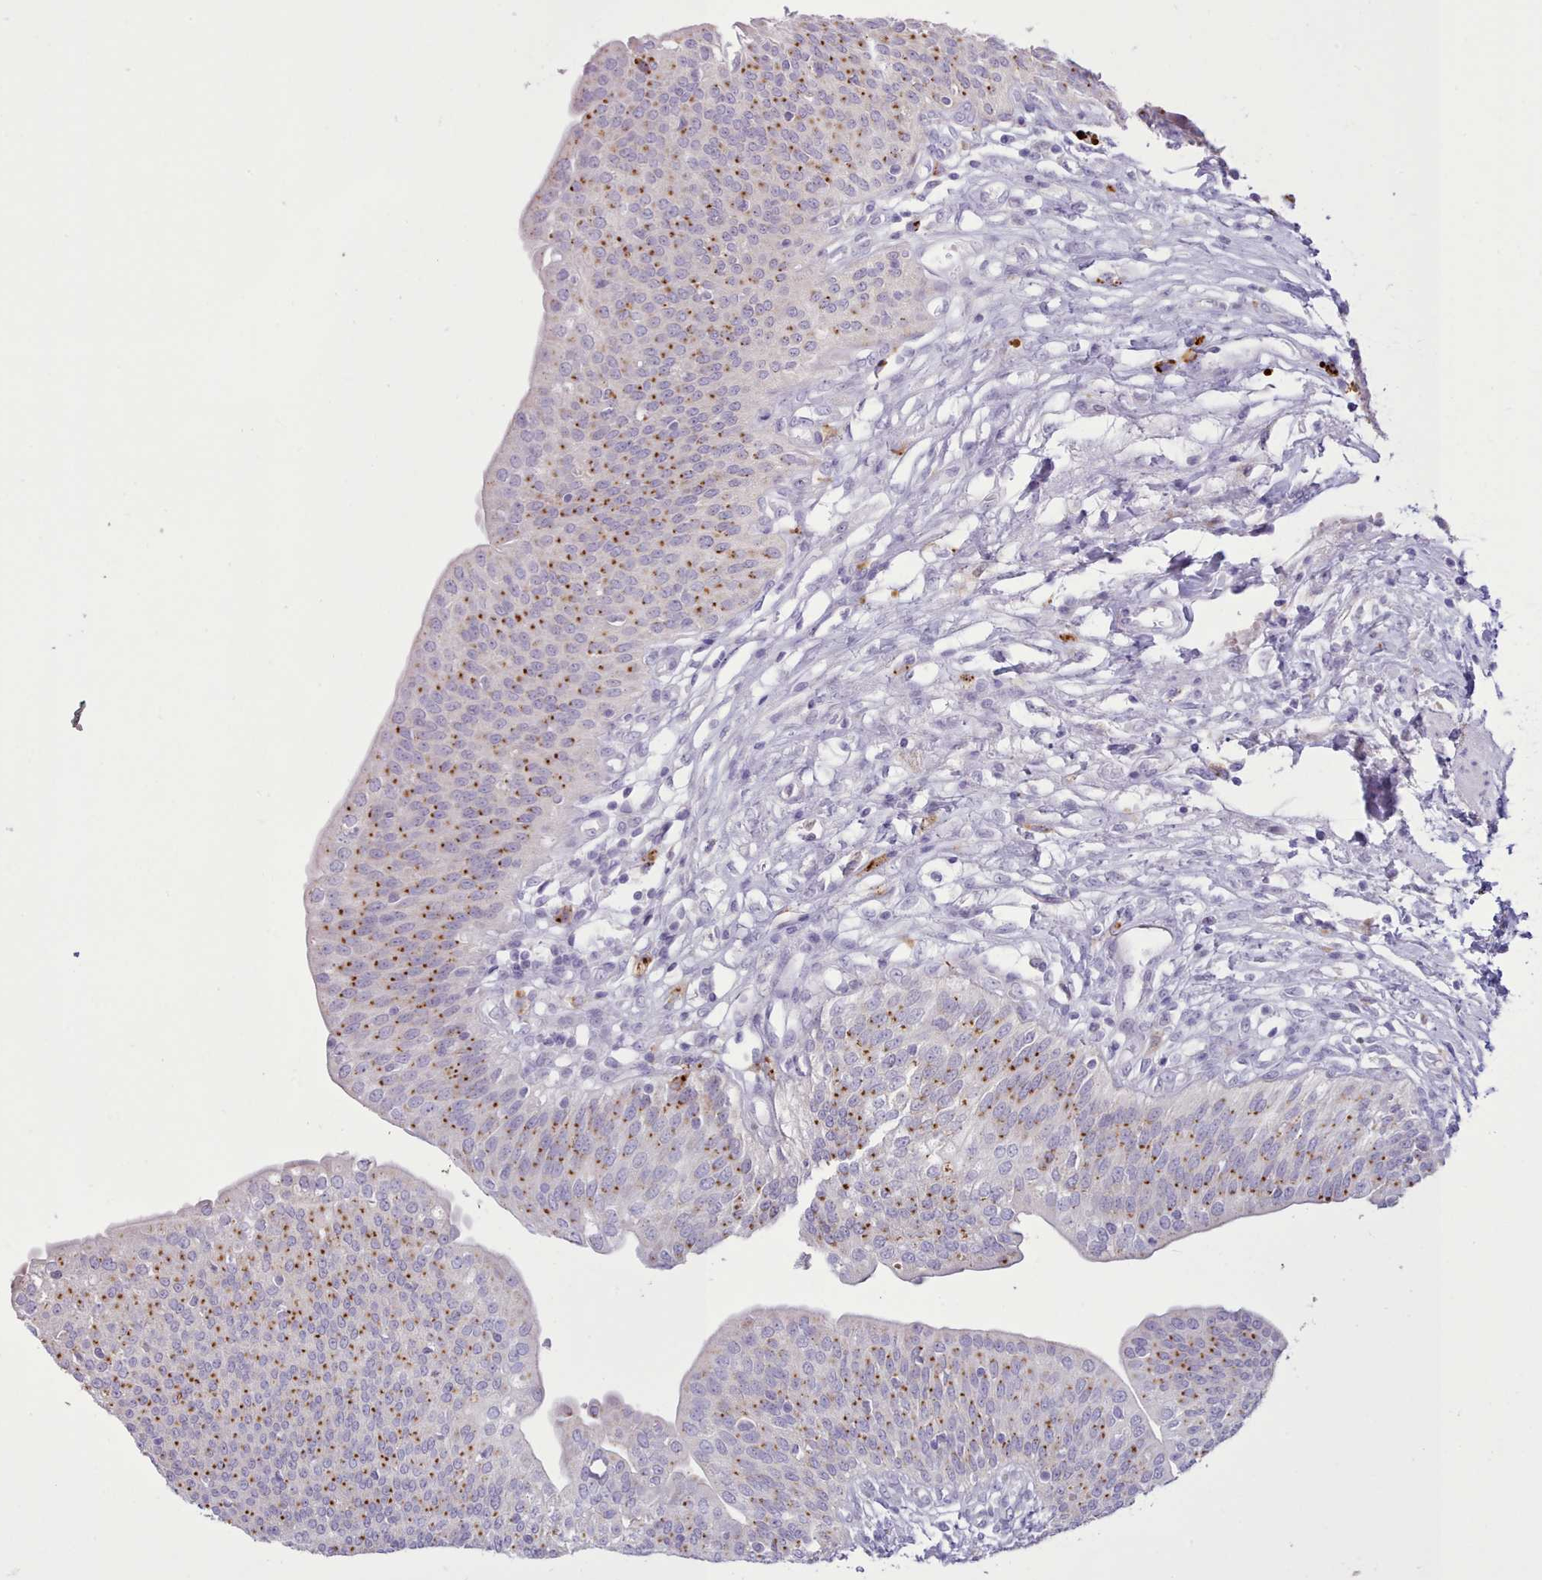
{"staining": {"intensity": "moderate", "quantity": "25%-75%", "location": "cytoplasmic/membranous"}, "tissue": "urothelial cancer", "cell_type": "Tumor cells", "image_type": "cancer", "snomed": [{"axis": "morphology", "description": "Urothelial carcinoma, High grade"}, {"axis": "topography", "description": "Urinary bladder"}], "caption": "Urothelial cancer was stained to show a protein in brown. There is medium levels of moderate cytoplasmic/membranous positivity in about 25%-75% of tumor cells.", "gene": "SRD5A1", "patient": {"sex": "female", "age": 79}}